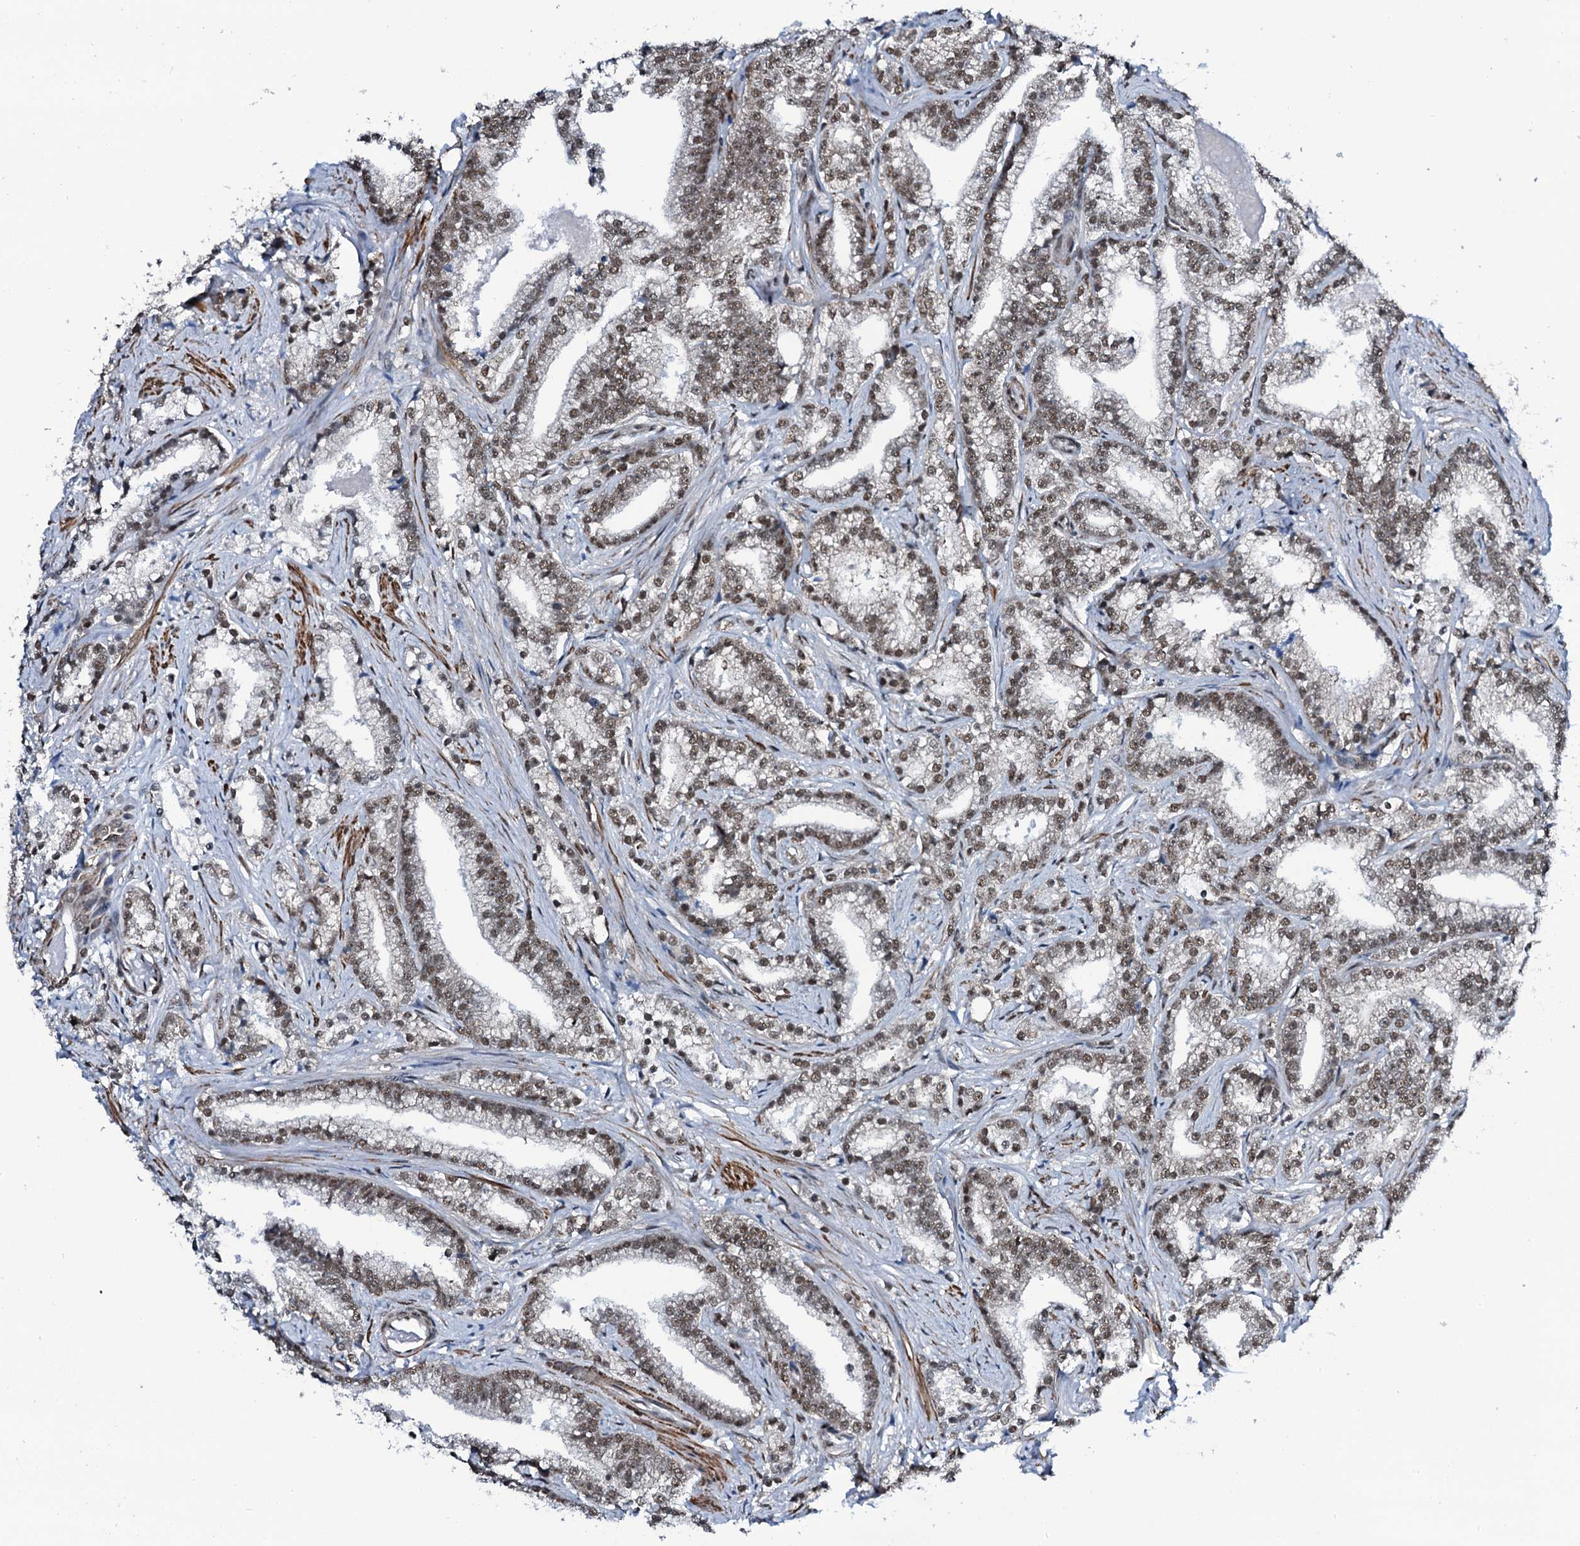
{"staining": {"intensity": "moderate", "quantity": ">75%", "location": "nuclear"}, "tissue": "prostate cancer", "cell_type": "Tumor cells", "image_type": "cancer", "snomed": [{"axis": "morphology", "description": "Adenocarcinoma, High grade"}, {"axis": "topography", "description": "Prostate and seminal vesicle, NOS"}], "caption": "Immunohistochemistry (IHC) image of adenocarcinoma (high-grade) (prostate) stained for a protein (brown), which exhibits medium levels of moderate nuclear positivity in approximately >75% of tumor cells.", "gene": "CWC15", "patient": {"sex": "male", "age": 67}}